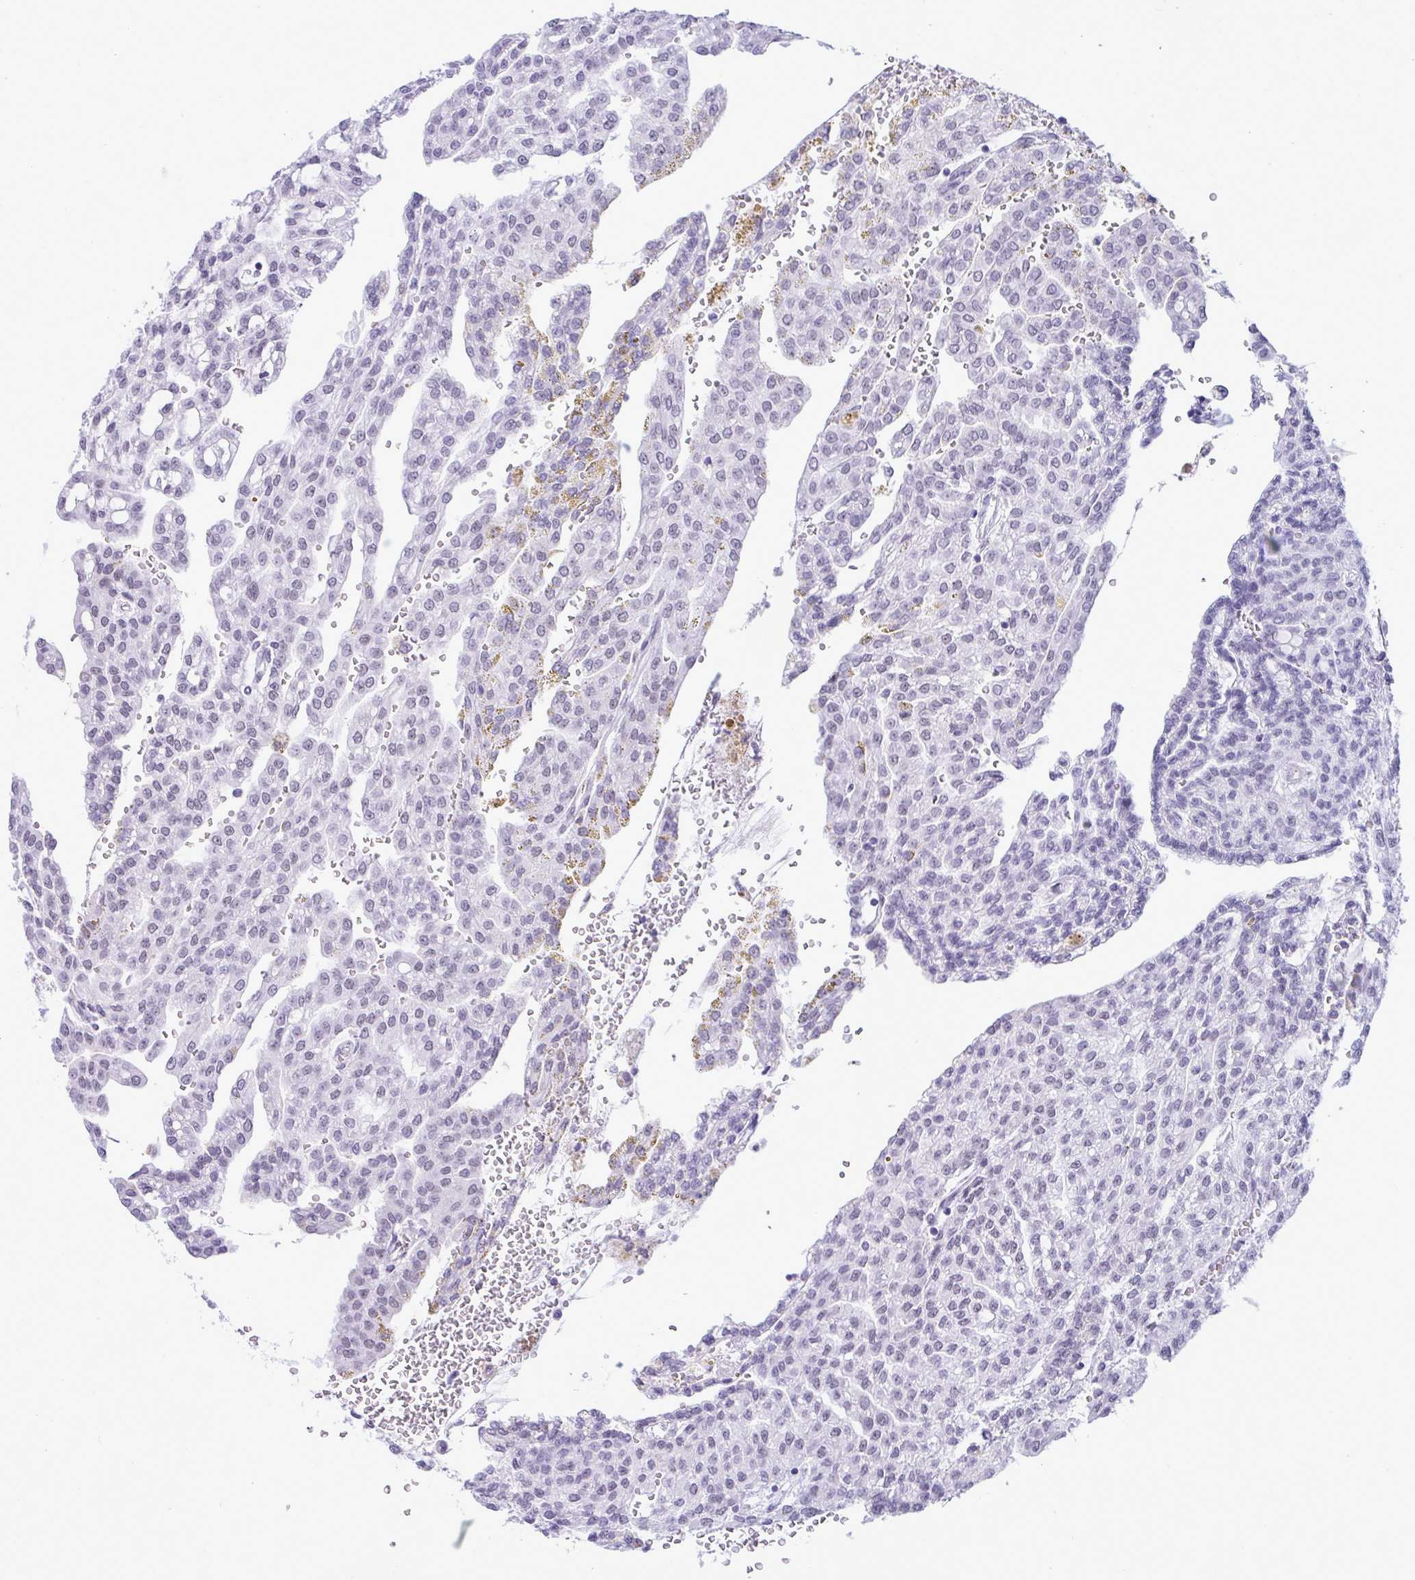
{"staining": {"intensity": "negative", "quantity": "none", "location": "none"}, "tissue": "renal cancer", "cell_type": "Tumor cells", "image_type": "cancer", "snomed": [{"axis": "morphology", "description": "Adenocarcinoma, NOS"}, {"axis": "topography", "description": "Kidney"}], "caption": "Tumor cells show no significant positivity in renal adenocarcinoma.", "gene": "ELN", "patient": {"sex": "male", "age": 63}}